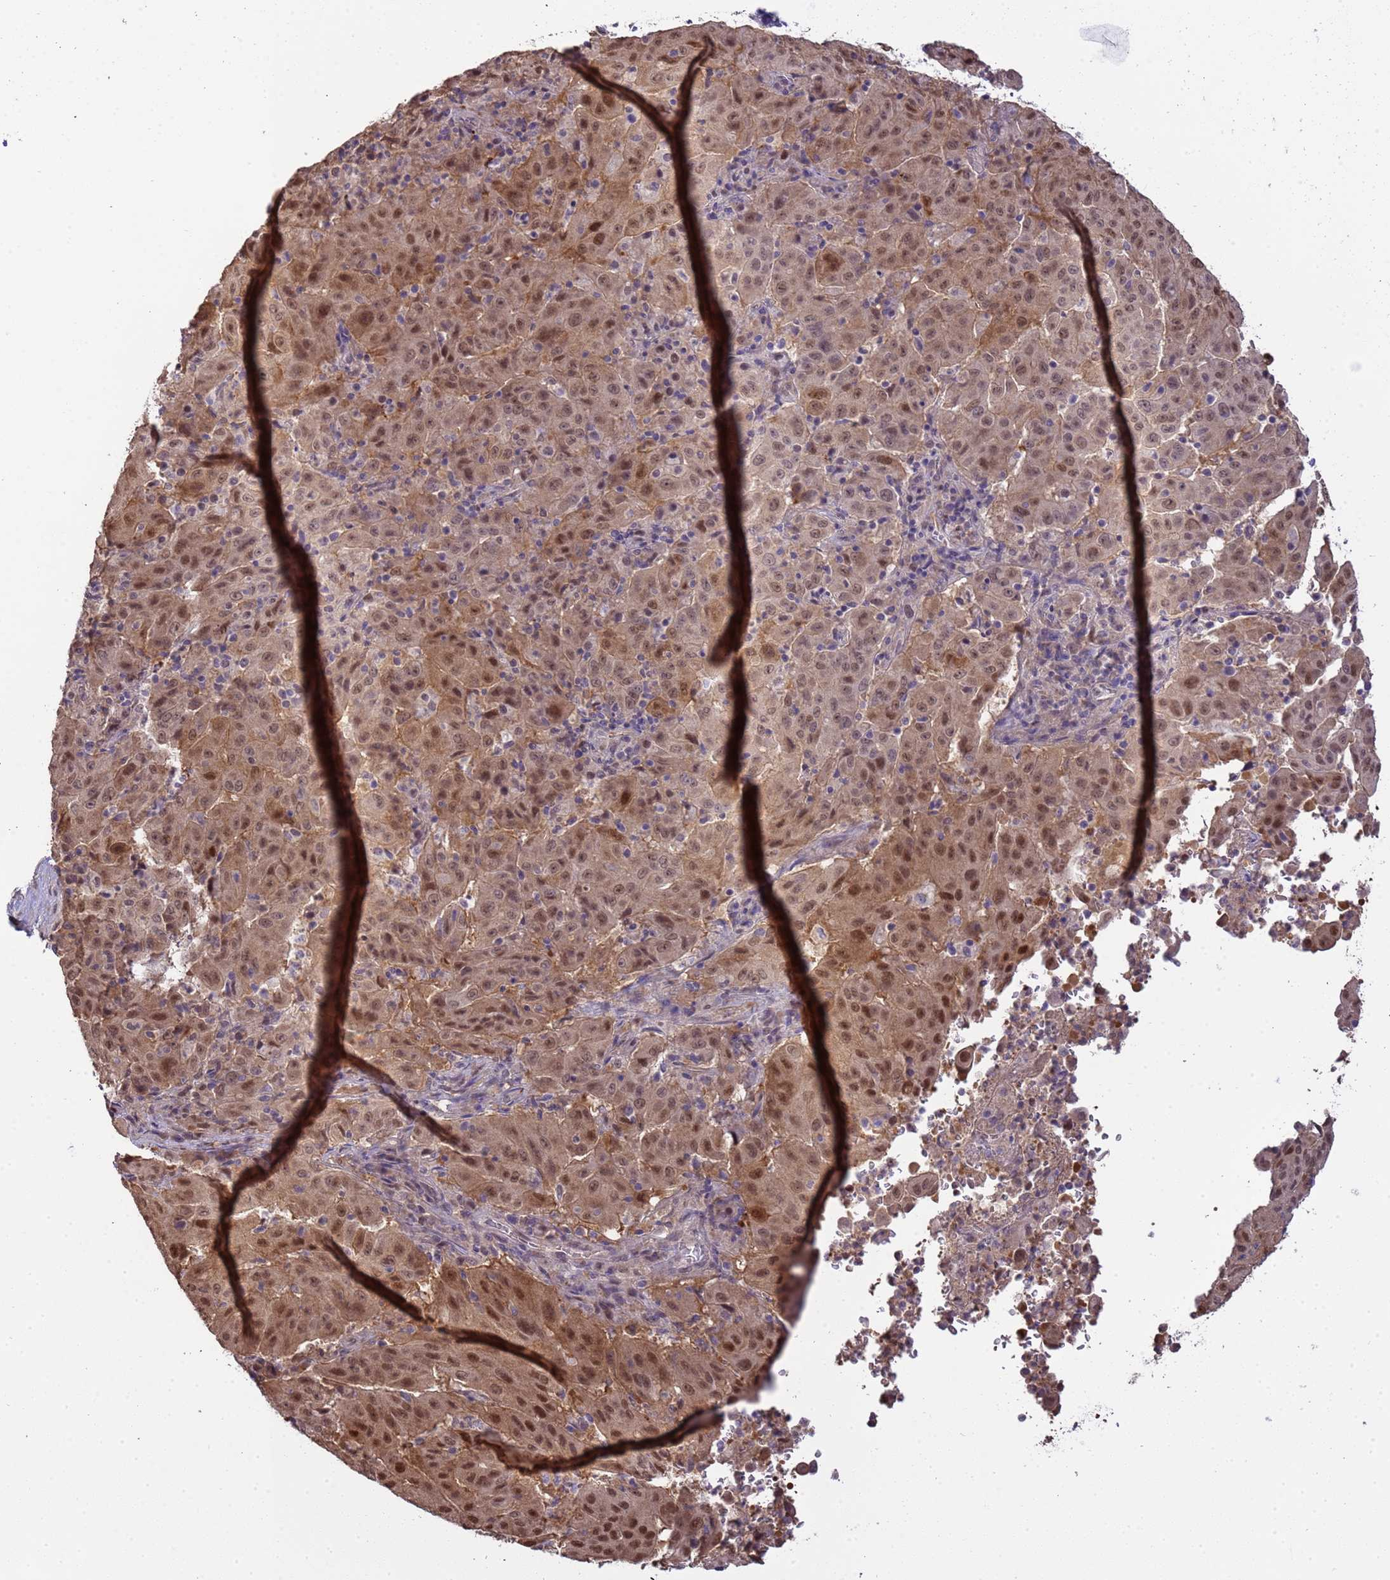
{"staining": {"intensity": "moderate", "quantity": ">75%", "location": "nuclear"}, "tissue": "pancreatic cancer", "cell_type": "Tumor cells", "image_type": "cancer", "snomed": [{"axis": "morphology", "description": "Adenocarcinoma, NOS"}, {"axis": "topography", "description": "Pancreas"}], "caption": "The photomicrograph displays staining of pancreatic adenocarcinoma, revealing moderate nuclear protein positivity (brown color) within tumor cells.", "gene": "ZBTB5", "patient": {"sex": "male", "age": 63}}